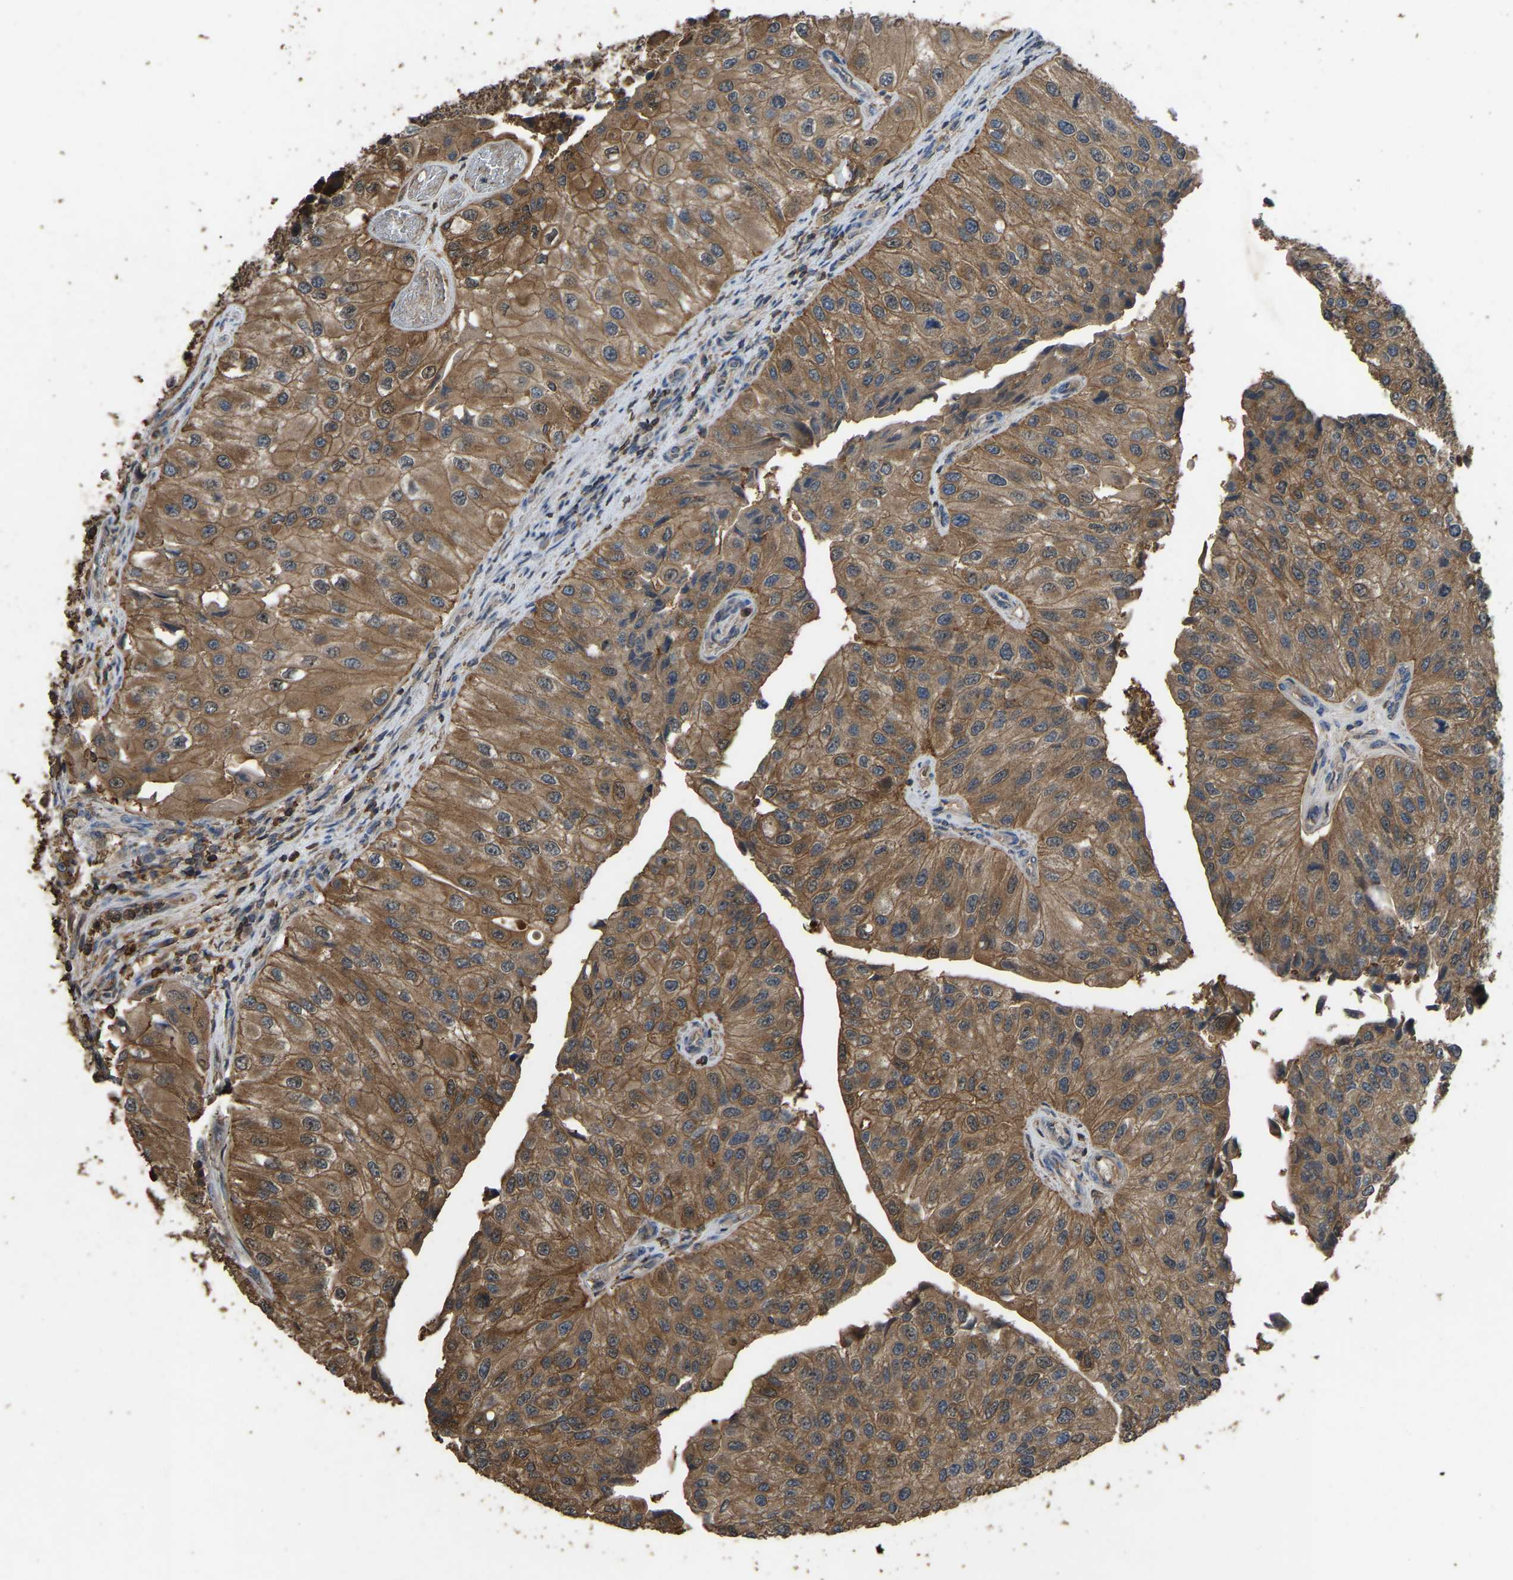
{"staining": {"intensity": "moderate", "quantity": ">75%", "location": "cytoplasmic/membranous"}, "tissue": "urothelial cancer", "cell_type": "Tumor cells", "image_type": "cancer", "snomed": [{"axis": "morphology", "description": "Urothelial carcinoma, High grade"}, {"axis": "topography", "description": "Kidney"}, {"axis": "topography", "description": "Urinary bladder"}], "caption": "This histopathology image demonstrates urothelial carcinoma (high-grade) stained with IHC to label a protein in brown. The cytoplasmic/membranous of tumor cells show moderate positivity for the protein. Nuclei are counter-stained blue.", "gene": "FHIT", "patient": {"sex": "male", "age": 77}}